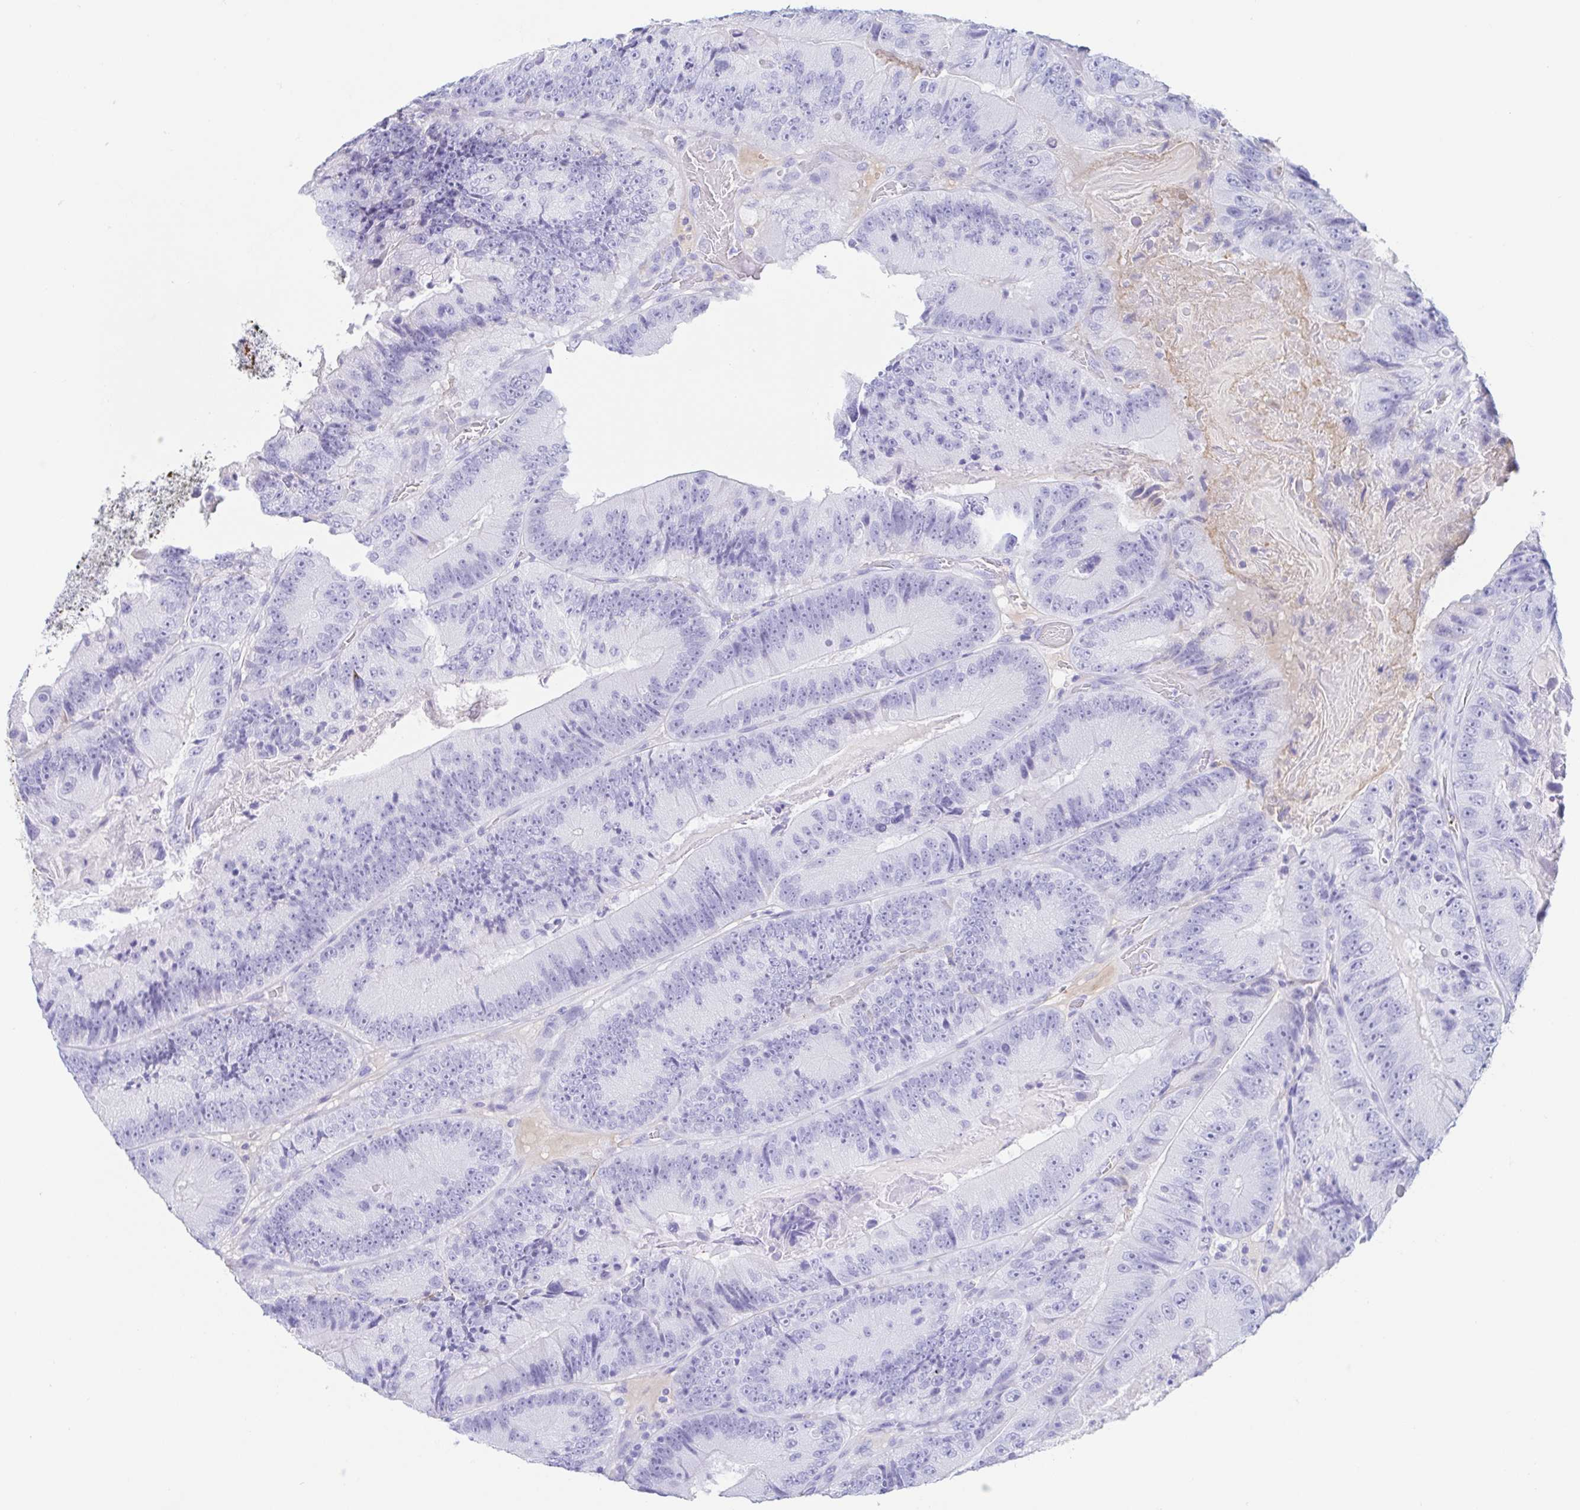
{"staining": {"intensity": "negative", "quantity": "none", "location": "none"}, "tissue": "colorectal cancer", "cell_type": "Tumor cells", "image_type": "cancer", "snomed": [{"axis": "morphology", "description": "Adenocarcinoma, NOS"}, {"axis": "topography", "description": "Colon"}], "caption": "This is an immunohistochemistry image of human colorectal cancer (adenocarcinoma). There is no staining in tumor cells.", "gene": "GKN1", "patient": {"sex": "female", "age": 86}}